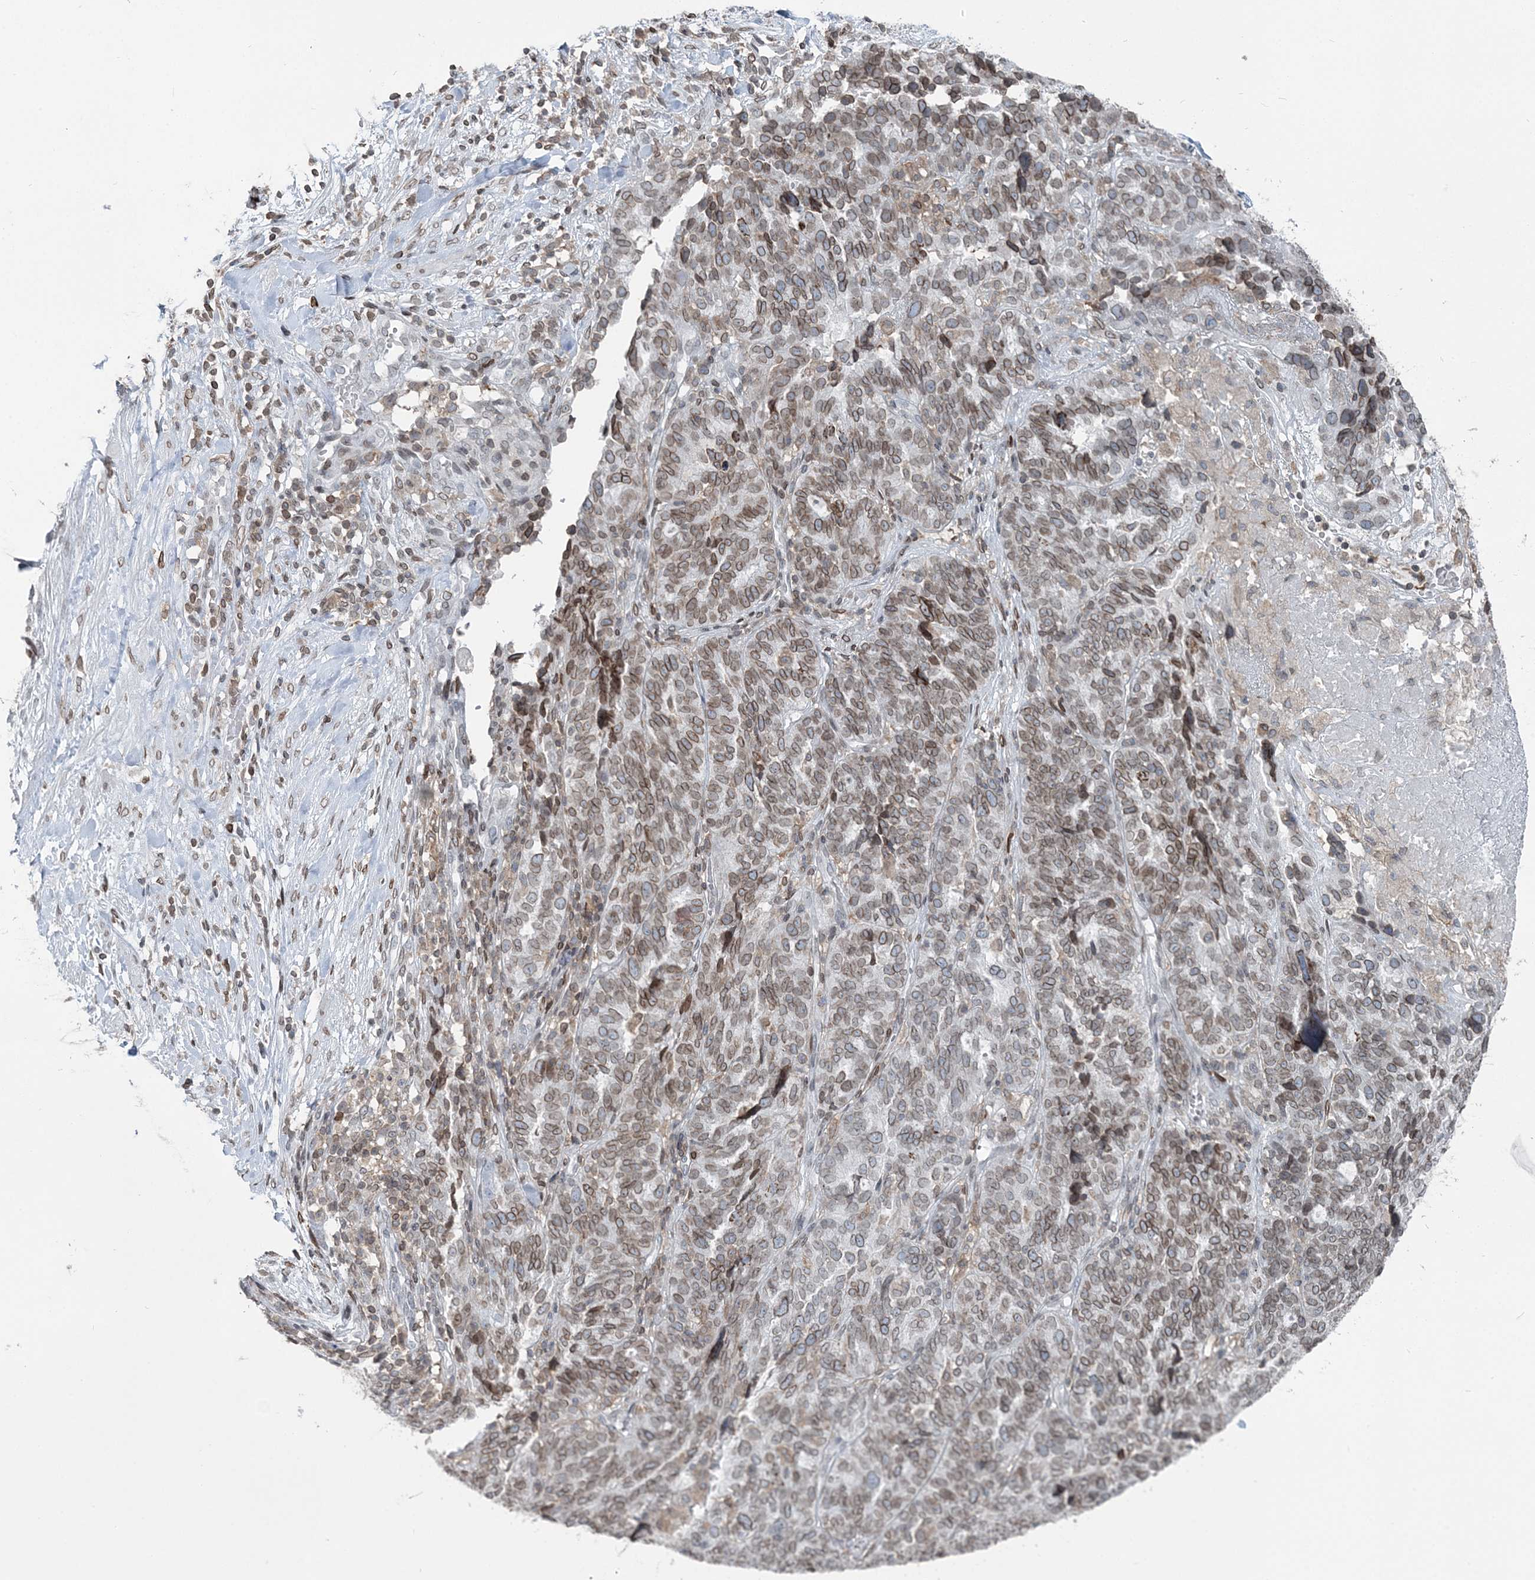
{"staining": {"intensity": "moderate", "quantity": "25%-75%", "location": "cytoplasmic/membranous,nuclear"}, "tissue": "ovarian cancer", "cell_type": "Tumor cells", "image_type": "cancer", "snomed": [{"axis": "morphology", "description": "Cystadenocarcinoma, serous, NOS"}, {"axis": "topography", "description": "Ovary"}], "caption": "Tumor cells exhibit medium levels of moderate cytoplasmic/membranous and nuclear staining in approximately 25%-75% of cells in serous cystadenocarcinoma (ovarian).", "gene": "GJD4", "patient": {"sex": "female", "age": 59}}